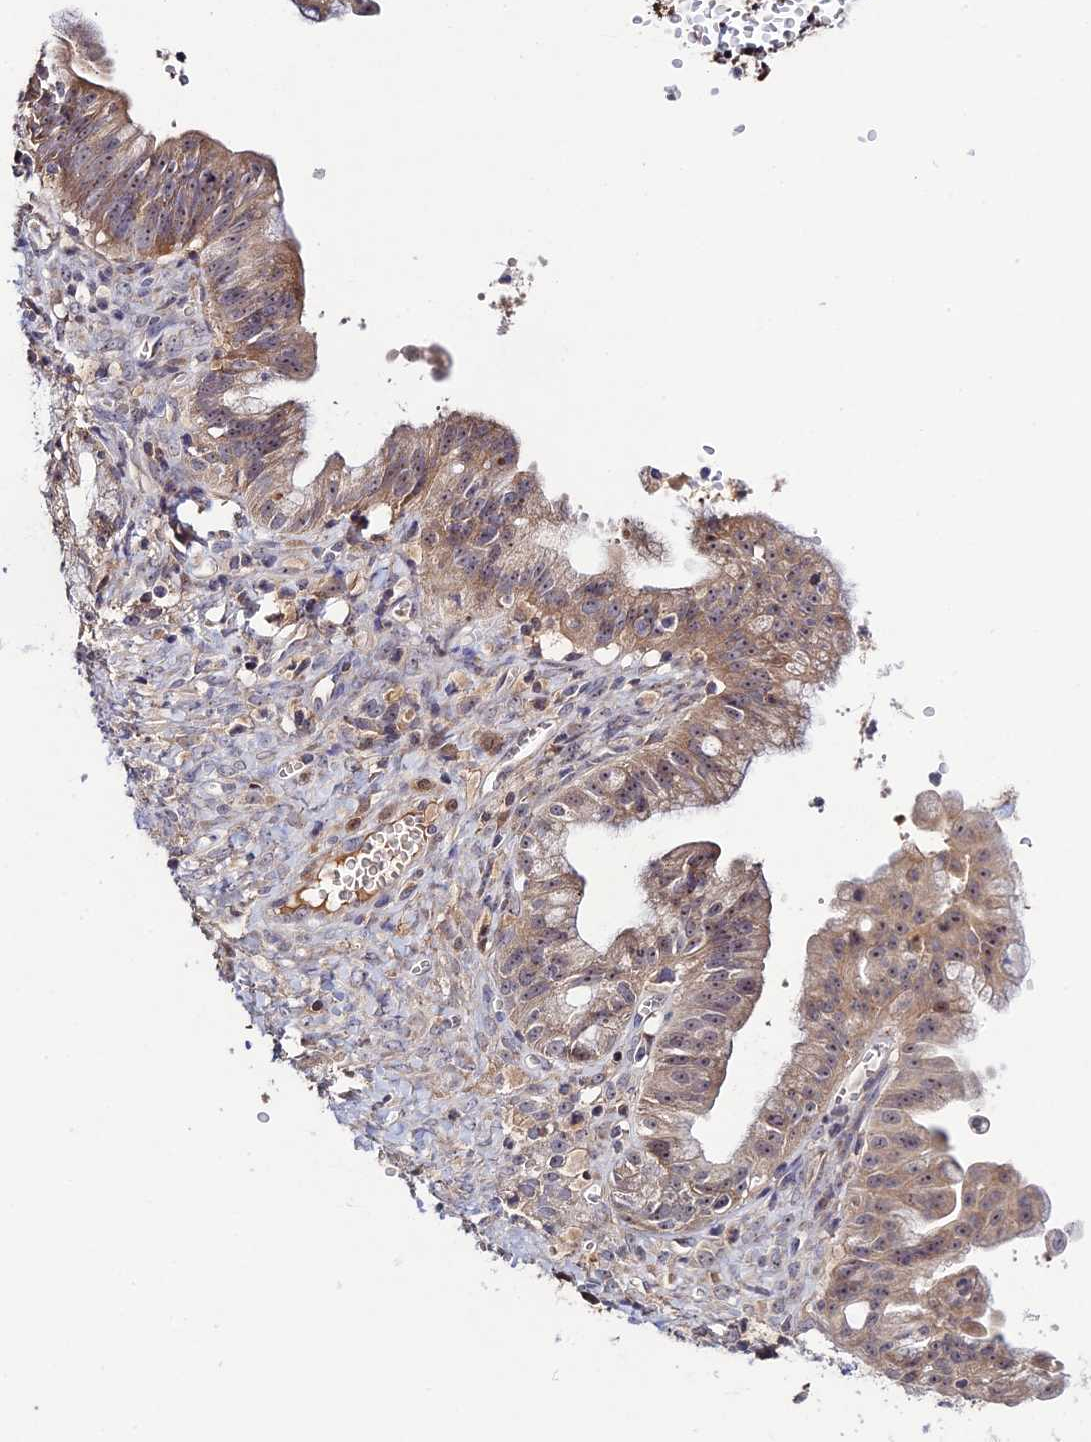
{"staining": {"intensity": "weak", "quantity": ">75%", "location": "cytoplasmic/membranous"}, "tissue": "ovarian cancer", "cell_type": "Tumor cells", "image_type": "cancer", "snomed": [{"axis": "morphology", "description": "Cystadenocarcinoma, mucinous, NOS"}, {"axis": "topography", "description": "Ovary"}], "caption": "Protein staining reveals weak cytoplasmic/membranous expression in approximately >75% of tumor cells in ovarian mucinous cystadenocarcinoma.", "gene": "CHST5", "patient": {"sex": "female", "age": 70}}